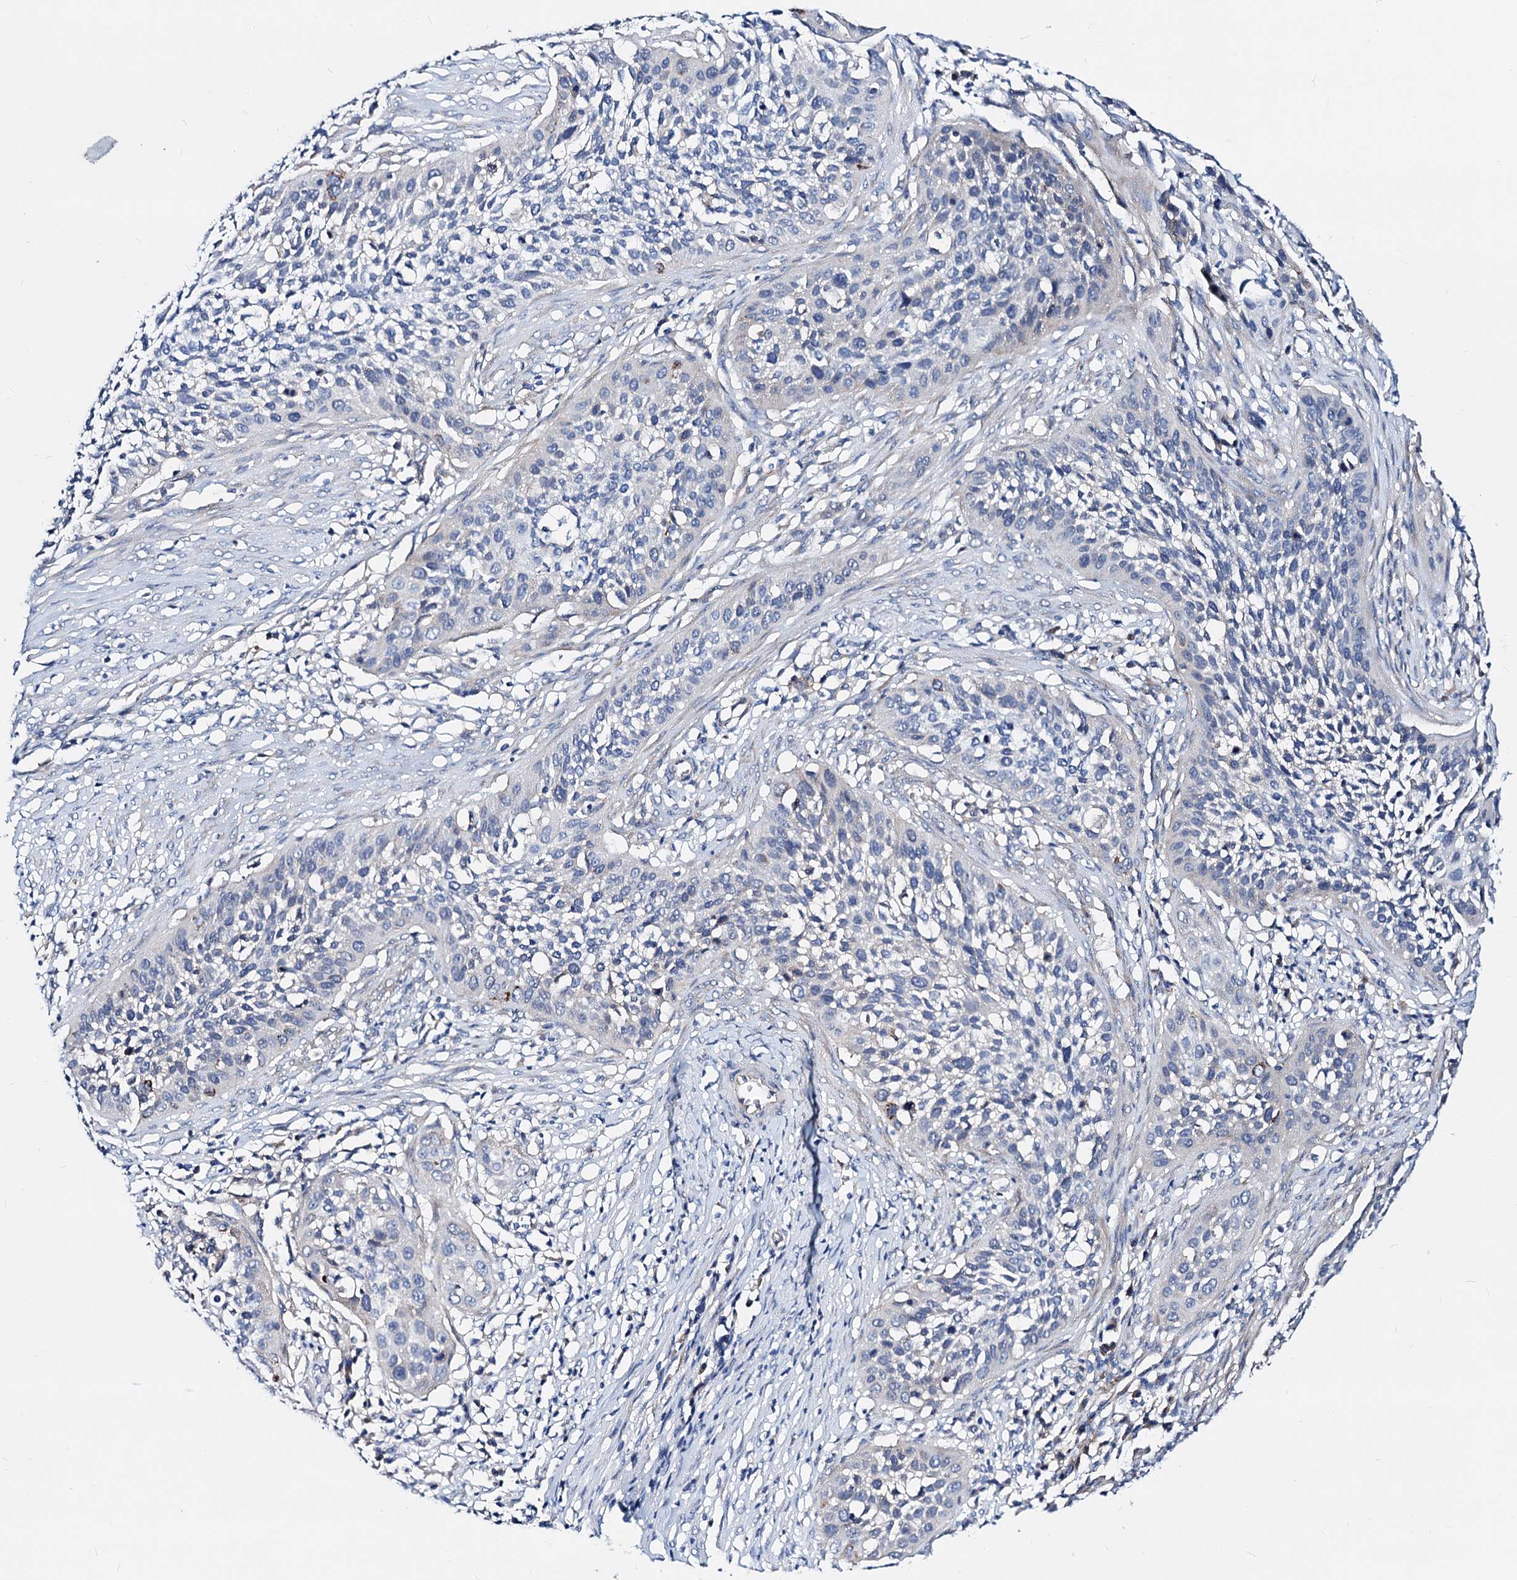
{"staining": {"intensity": "negative", "quantity": "none", "location": "none"}, "tissue": "cervical cancer", "cell_type": "Tumor cells", "image_type": "cancer", "snomed": [{"axis": "morphology", "description": "Squamous cell carcinoma, NOS"}, {"axis": "topography", "description": "Cervix"}], "caption": "Squamous cell carcinoma (cervical) was stained to show a protein in brown. There is no significant staining in tumor cells.", "gene": "GCOM1", "patient": {"sex": "female", "age": 34}}